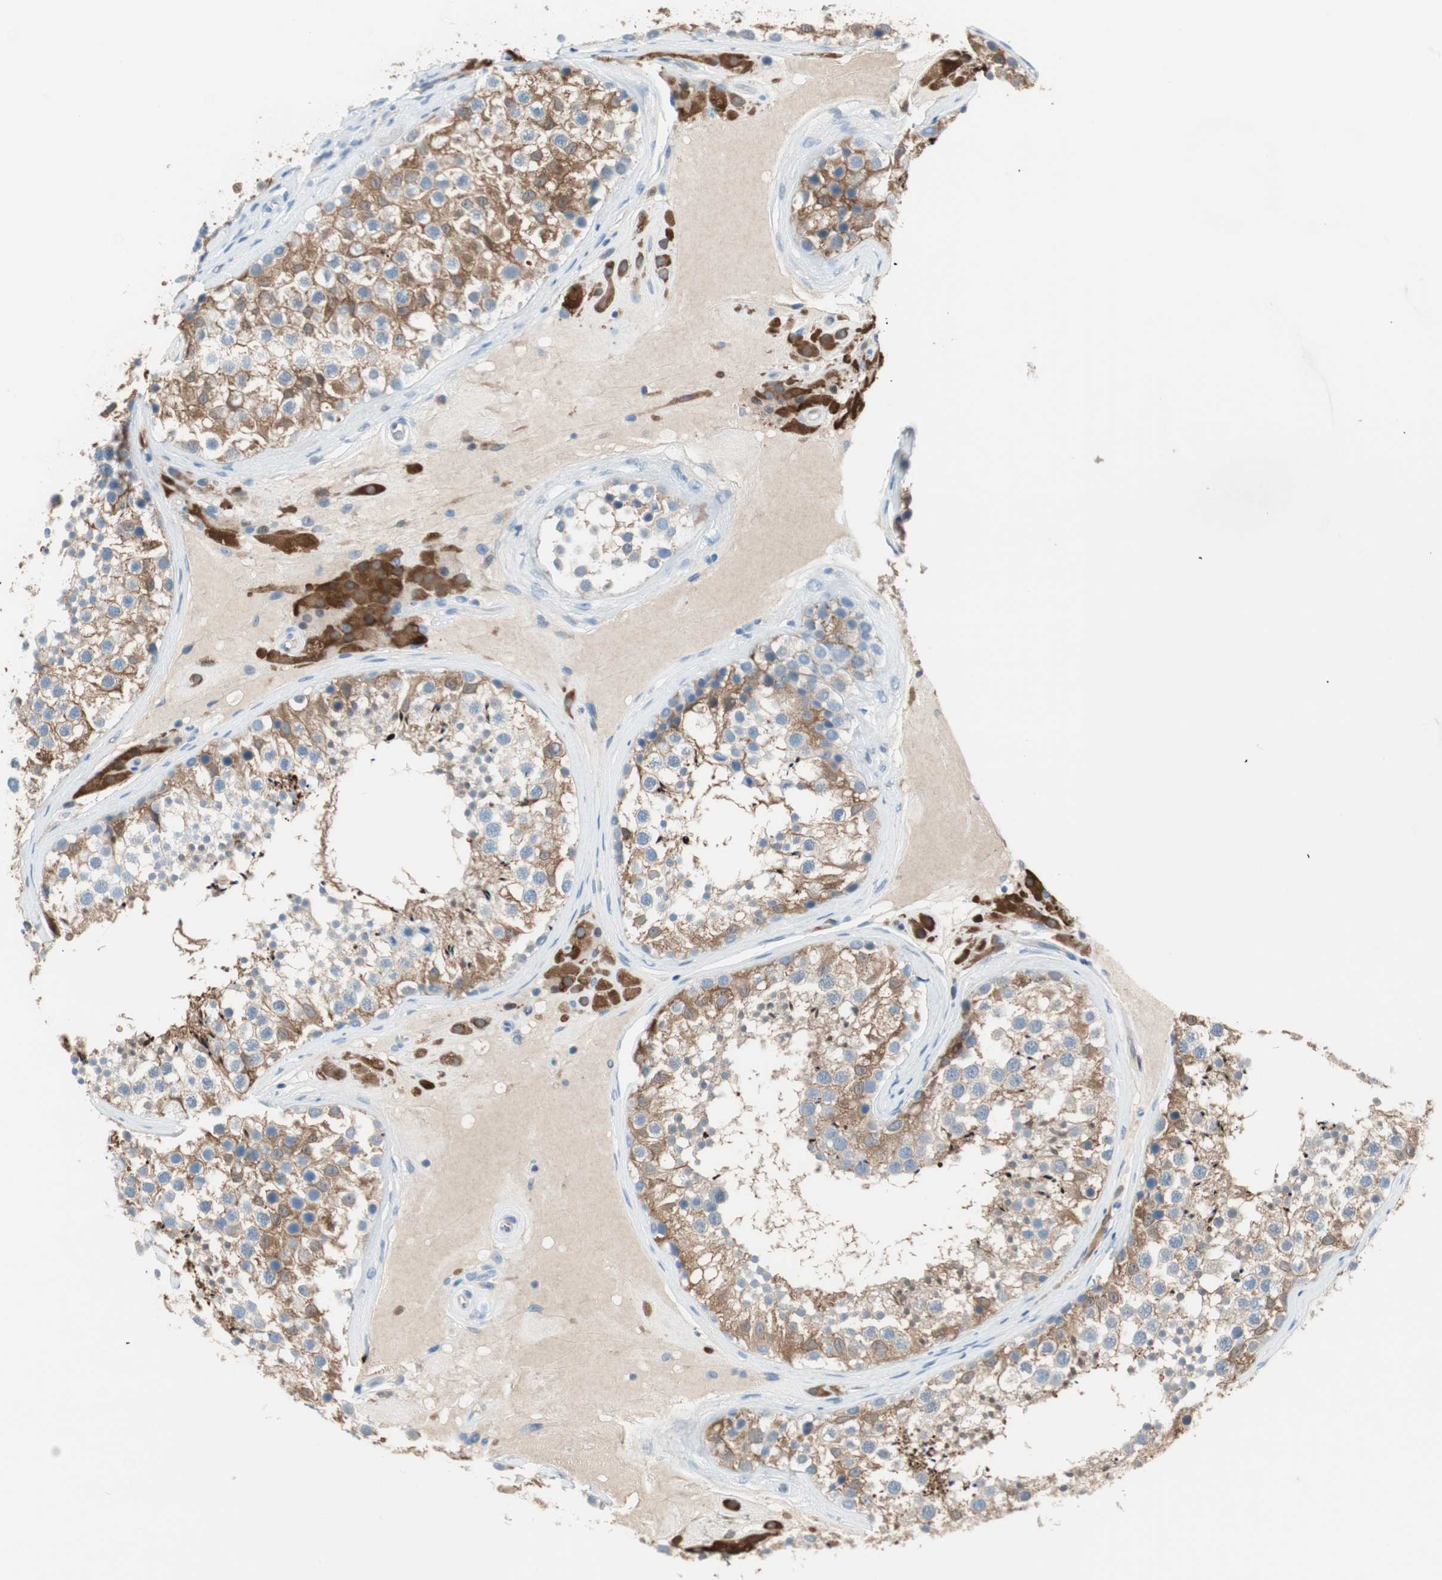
{"staining": {"intensity": "moderate", "quantity": "25%-75%", "location": "cytoplasmic/membranous"}, "tissue": "testis", "cell_type": "Cells in seminiferous ducts", "image_type": "normal", "snomed": [{"axis": "morphology", "description": "Normal tissue, NOS"}, {"axis": "topography", "description": "Testis"}], "caption": "Immunohistochemistry micrograph of benign testis stained for a protein (brown), which displays medium levels of moderate cytoplasmic/membranous staining in about 25%-75% of cells in seminiferous ducts.", "gene": "GLUL", "patient": {"sex": "male", "age": 46}}